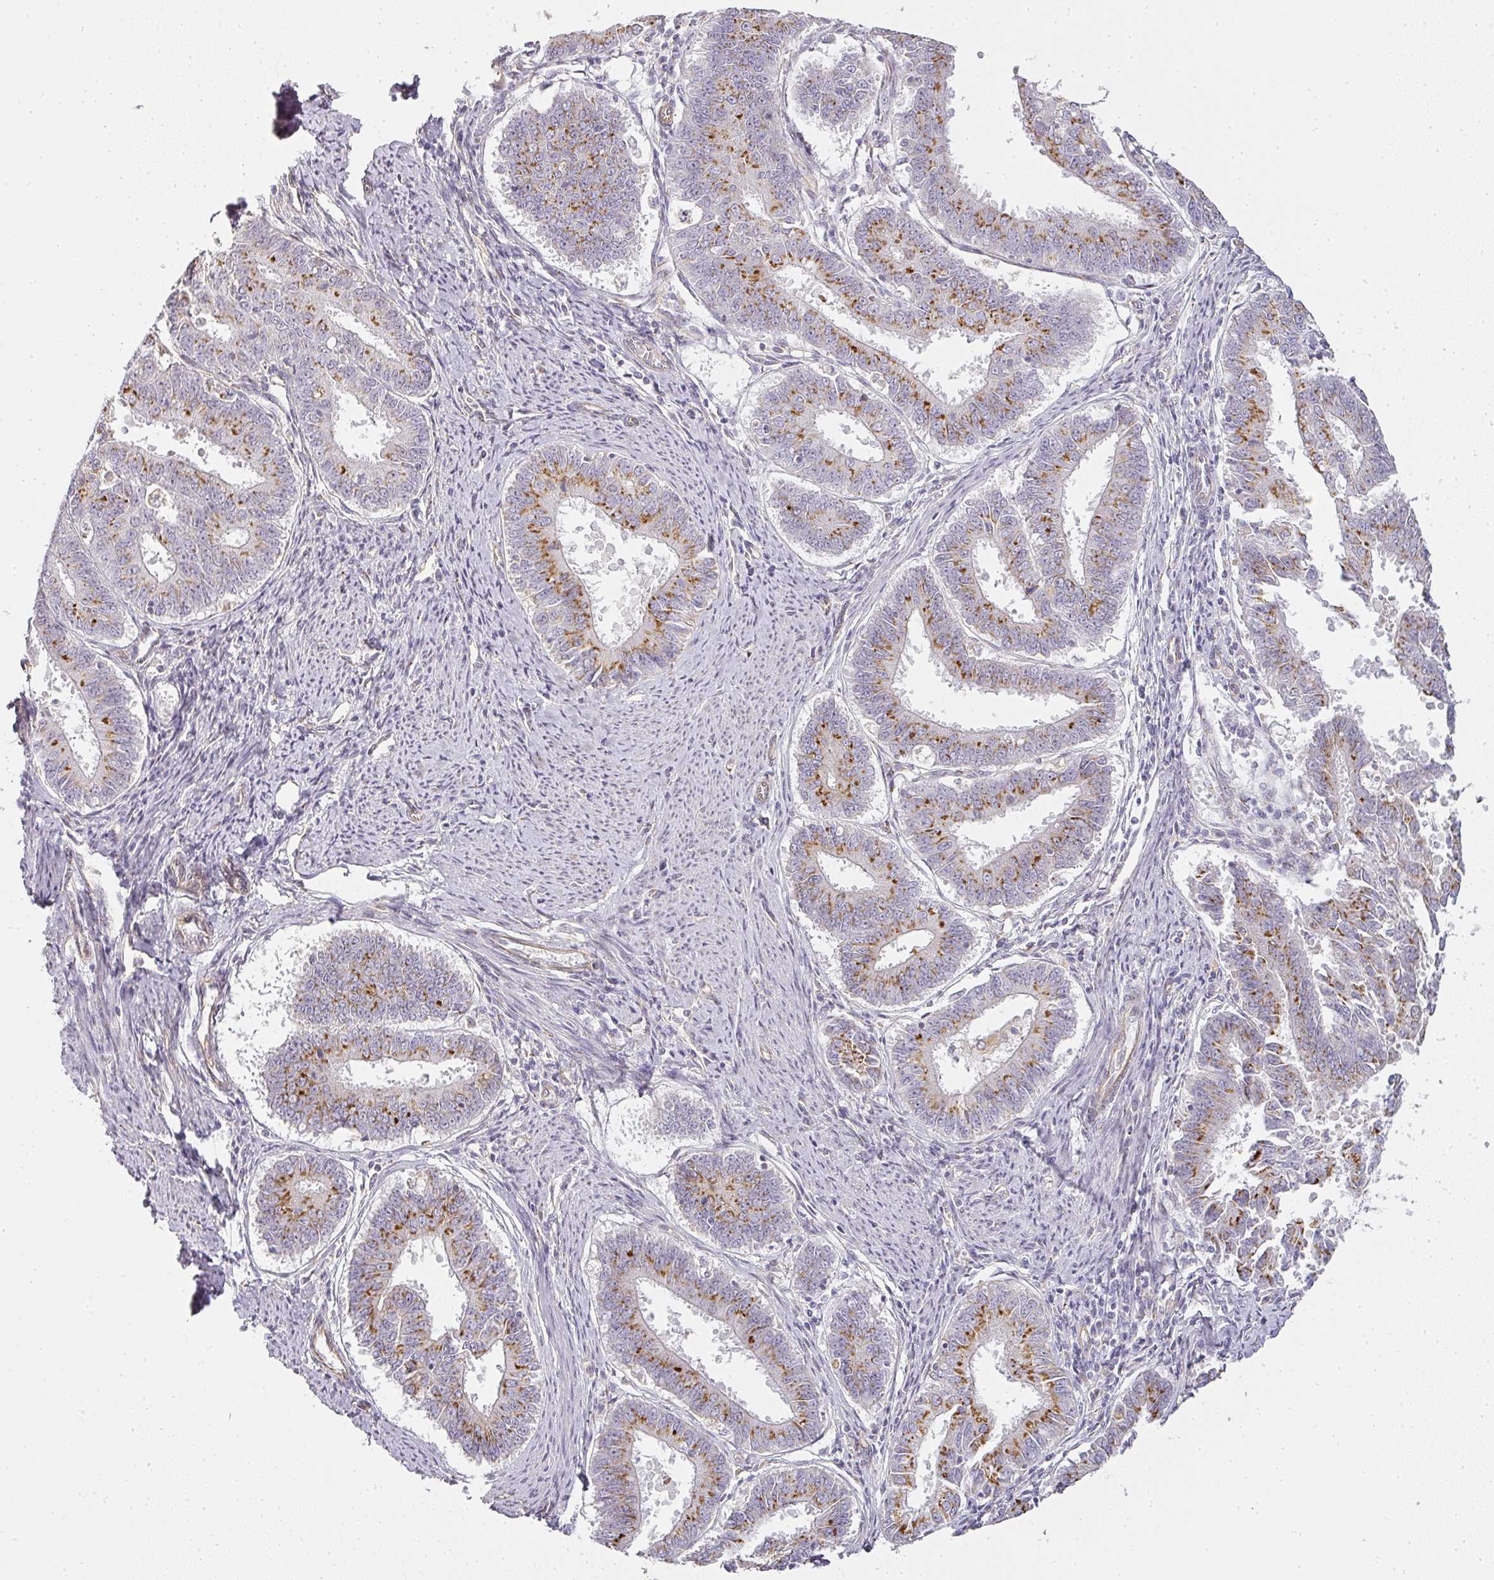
{"staining": {"intensity": "strong", "quantity": "25%-75%", "location": "cytoplasmic/membranous"}, "tissue": "endometrial cancer", "cell_type": "Tumor cells", "image_type": "cancer", "snomed": [{"axis": "morphology", "description": "Adenocarcinoma, NOS"}, {"axis": "topography", "description": "Endometrium"}], "caption": "This is an image of IHC staining of endometrial cancer, which shows strong positivity in the cytoplasmic/membranous of tumor cells.", "gene": "ATP8B2", "patient": {"sex": "female", "age": 73}}